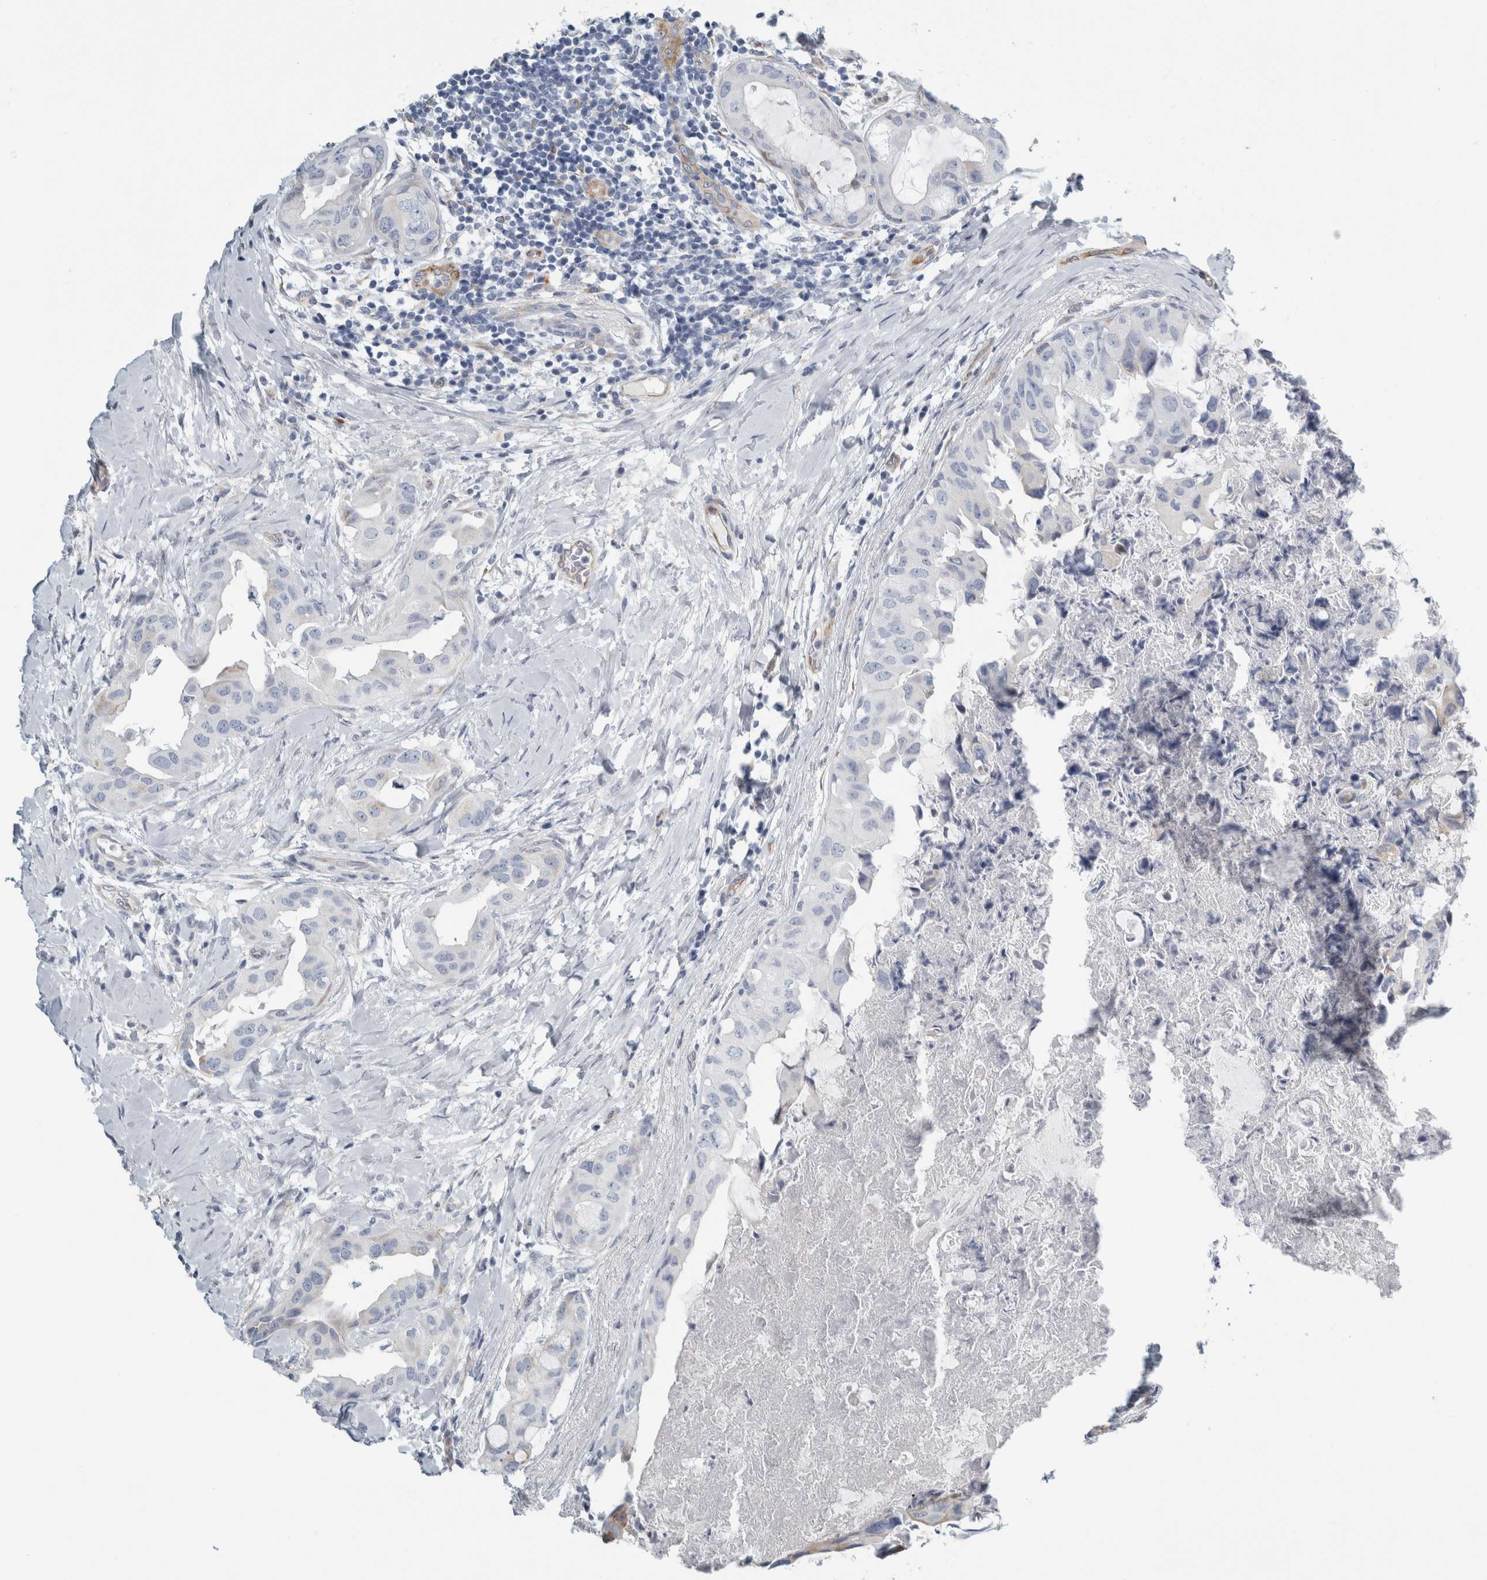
{"staining": {"intensity": "negative", "quantity": "none", "location": "none"}, "tissue": "breast cancer", "cell_type": "Tumor cells", "image_type": "cancer", "snomed": [{"axis": "morphology", "description": "Duct carcinoma"}, {"axis": "topography", "description": "Breast"}], "caption": "The histopathology image displays no staining of tumor cells in breast cancer. (Stains: DAB immunohistochemistry (IHC) with hematoxylin counter stain, Microscopy: brightfield microscopy at high magnification).", "gene": "B3GNT3", "patient": {"sex": "female", "age": 40}}